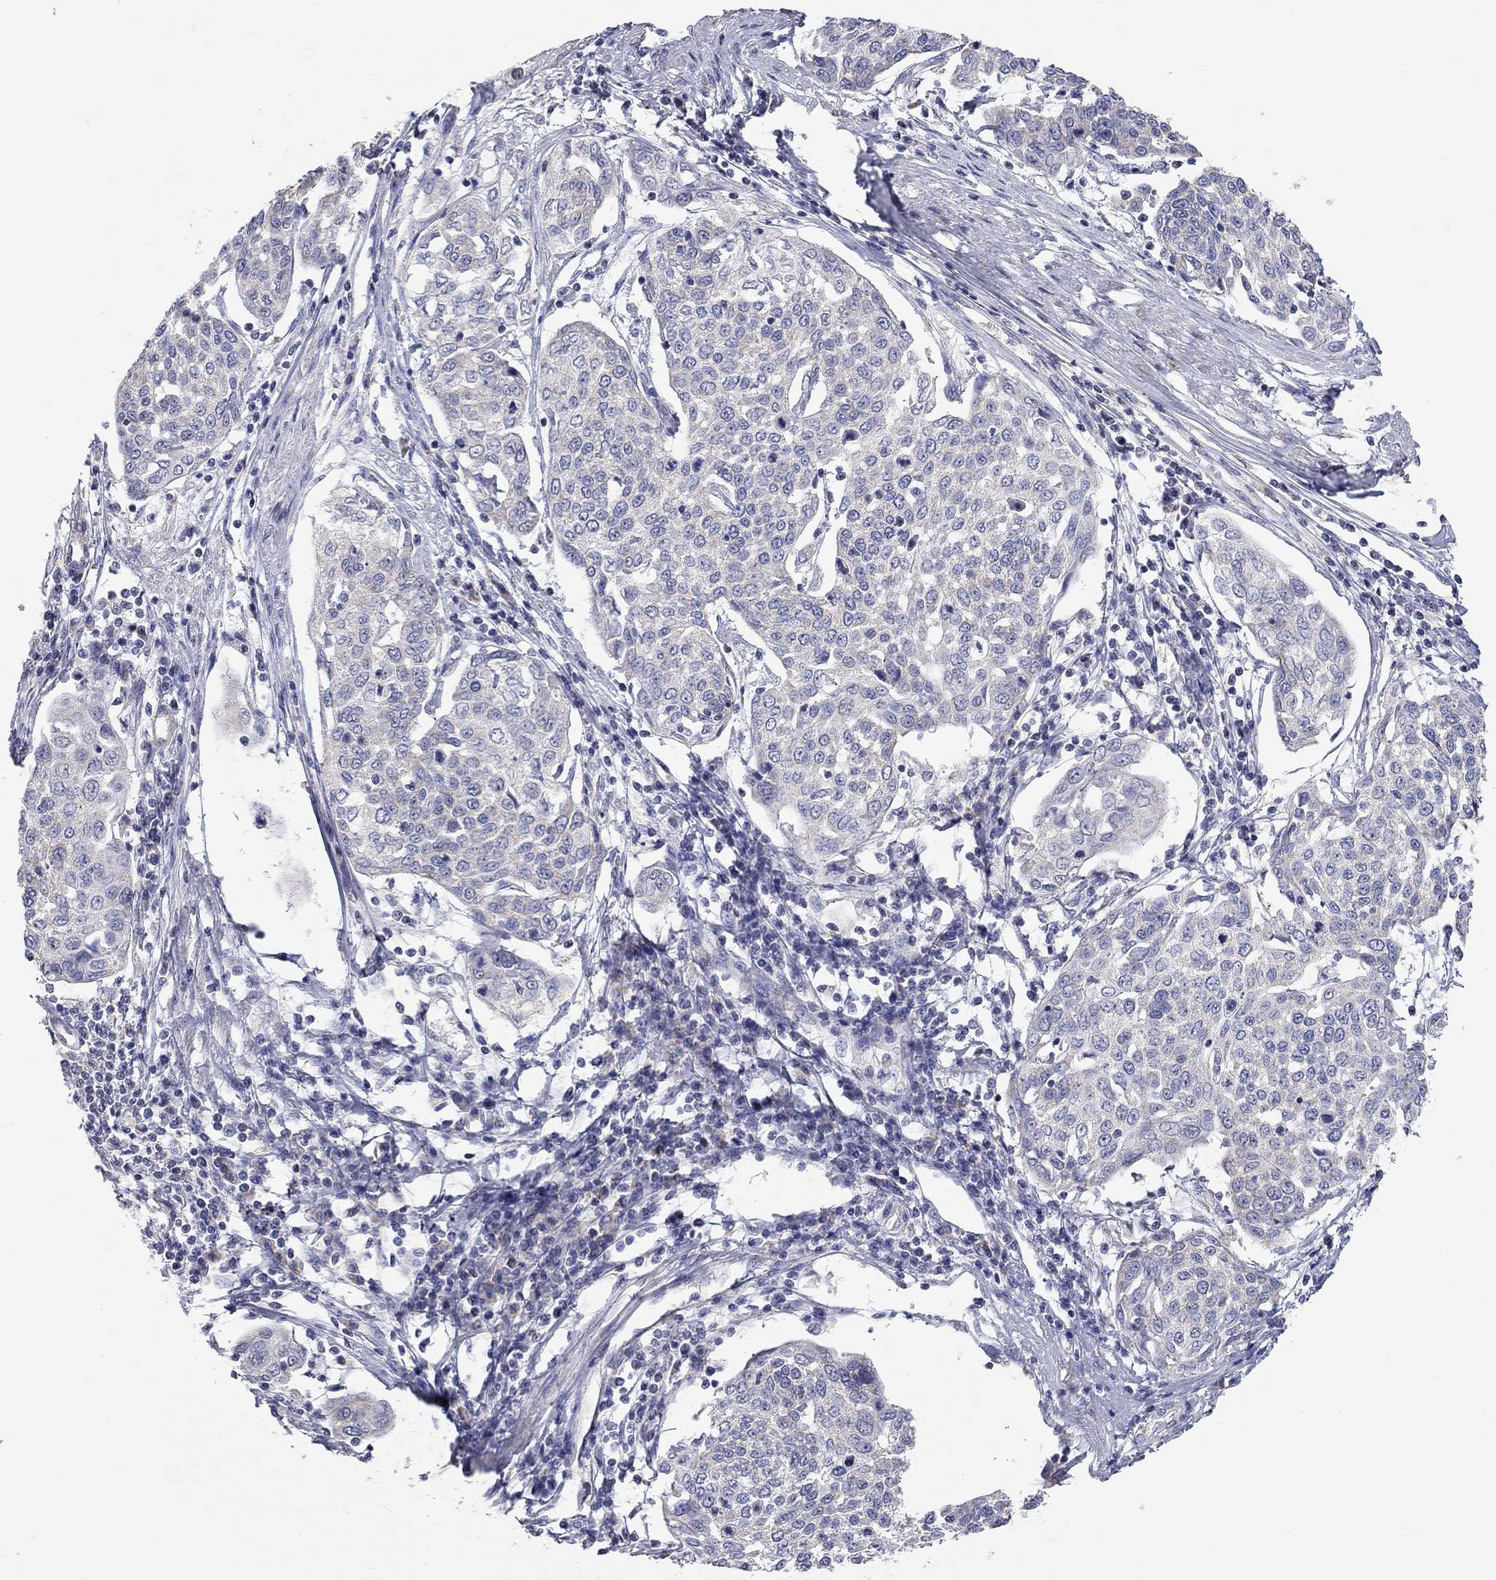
{"staining": {"intensity": "negative", "quantity": "none", "location": "none"}, "tissue": "cervical cancer", "cell_type": "Tumor cells", "image_type": "cancer", "snomed": [{"axis": "morphology", "description": "Squamous cell carcinoma, NOS"}, {"axis": "topography", "description": "Cervix"}], "caption": "The IHC micrograph has no significant staining in tumor cells of cervical cancer tissue. (DAB immunohistochemistry (IHC), high magnification).", "gene": "RCAN1", "patient": {"sex": "female", "age": 34}}